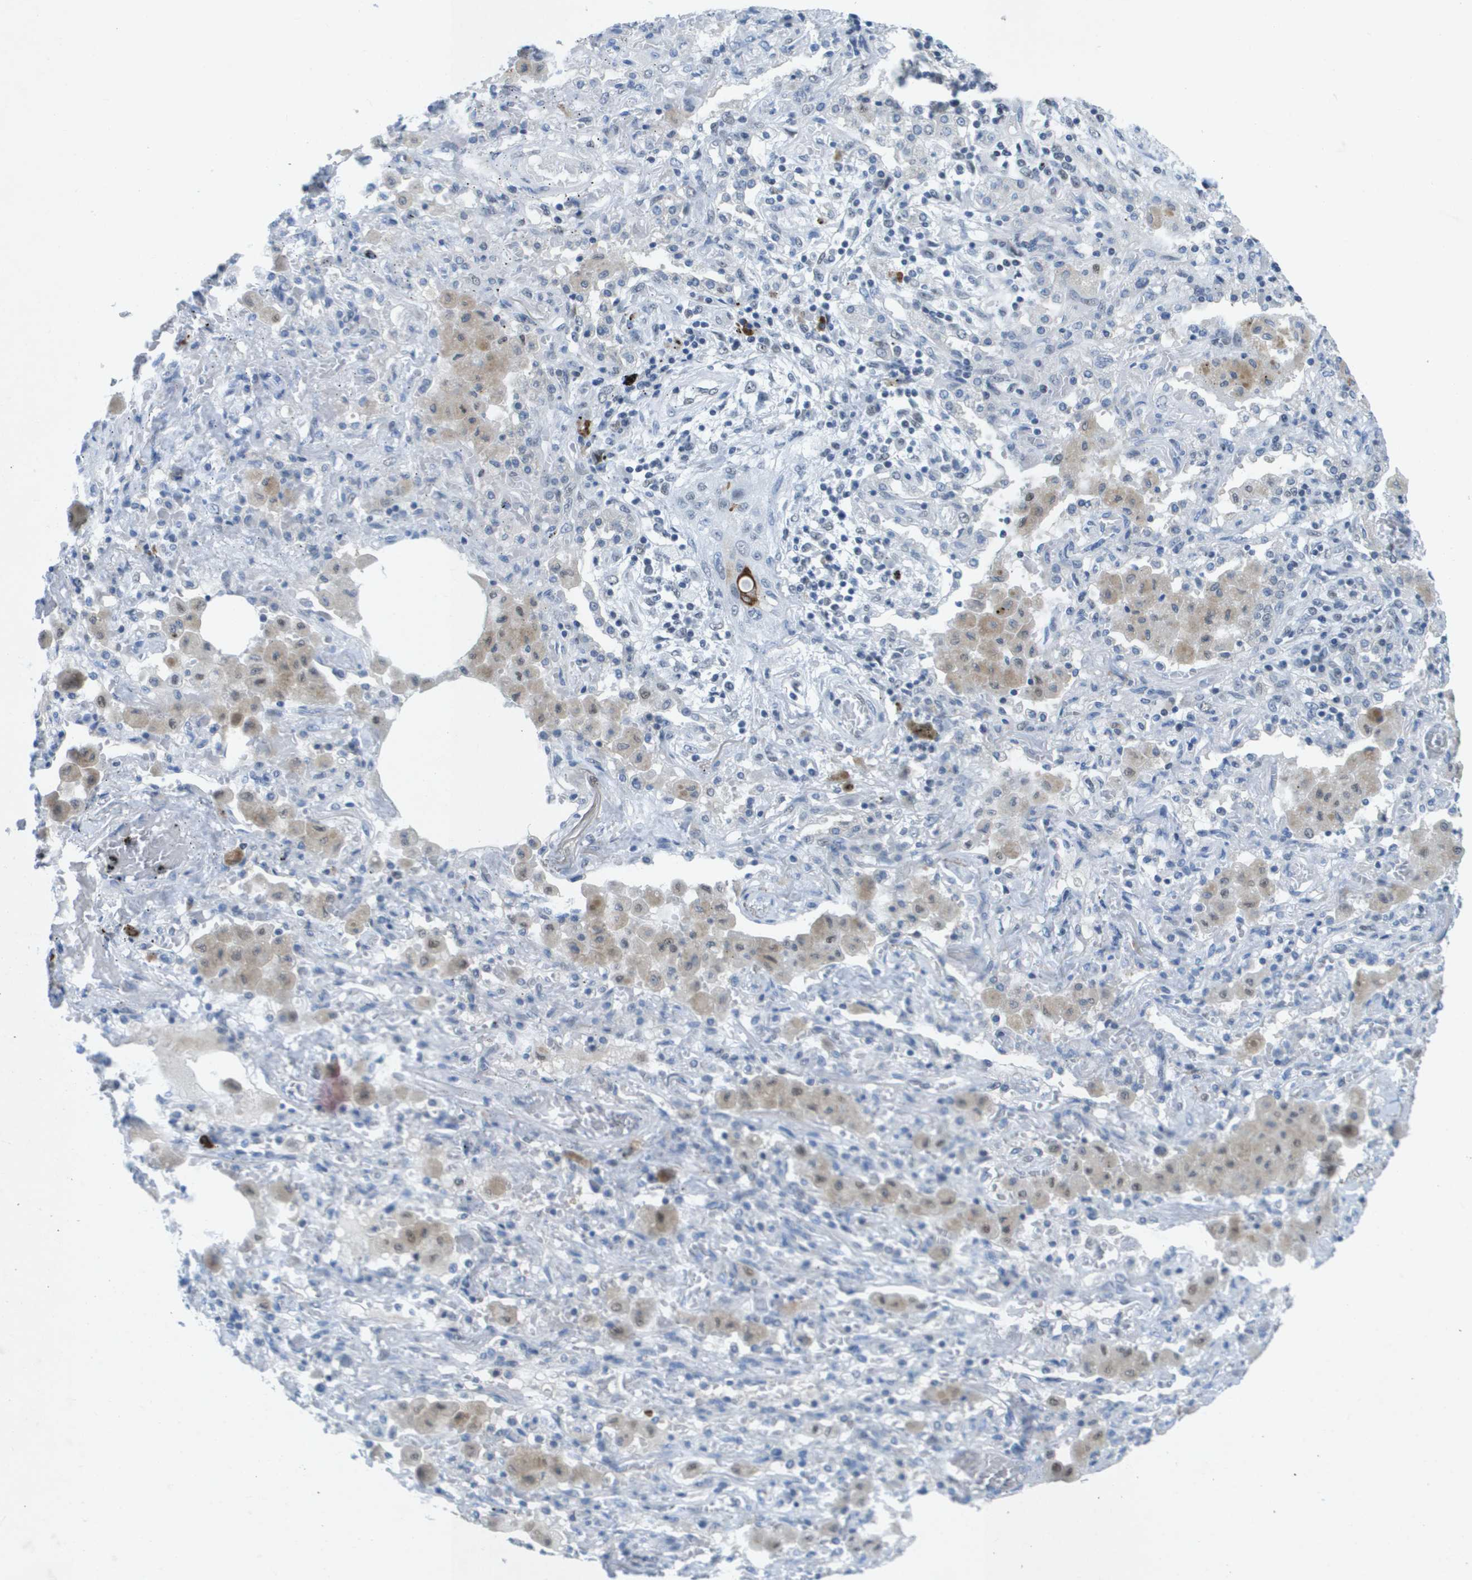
{"staining": {"intensity": "negative", "quantity": "none", "location": "none"}, "tissue": "lung cancer", "cell_type": "Tumor cells", "image_type": "cancer", "snomed": [{"axis": "morphology", "description": "Squamous cell carcinoma, NOS"}, {"axis": "topography", "description": "Lung"}], "caption": "This is a histopathology image of immunohistochemistry (IHC) staining of squamous cell carcinoma (lung), which shows no positivity in tumor cells.", "gene": "TP53RK", "patient": {"sex": "female", "age": 47}}